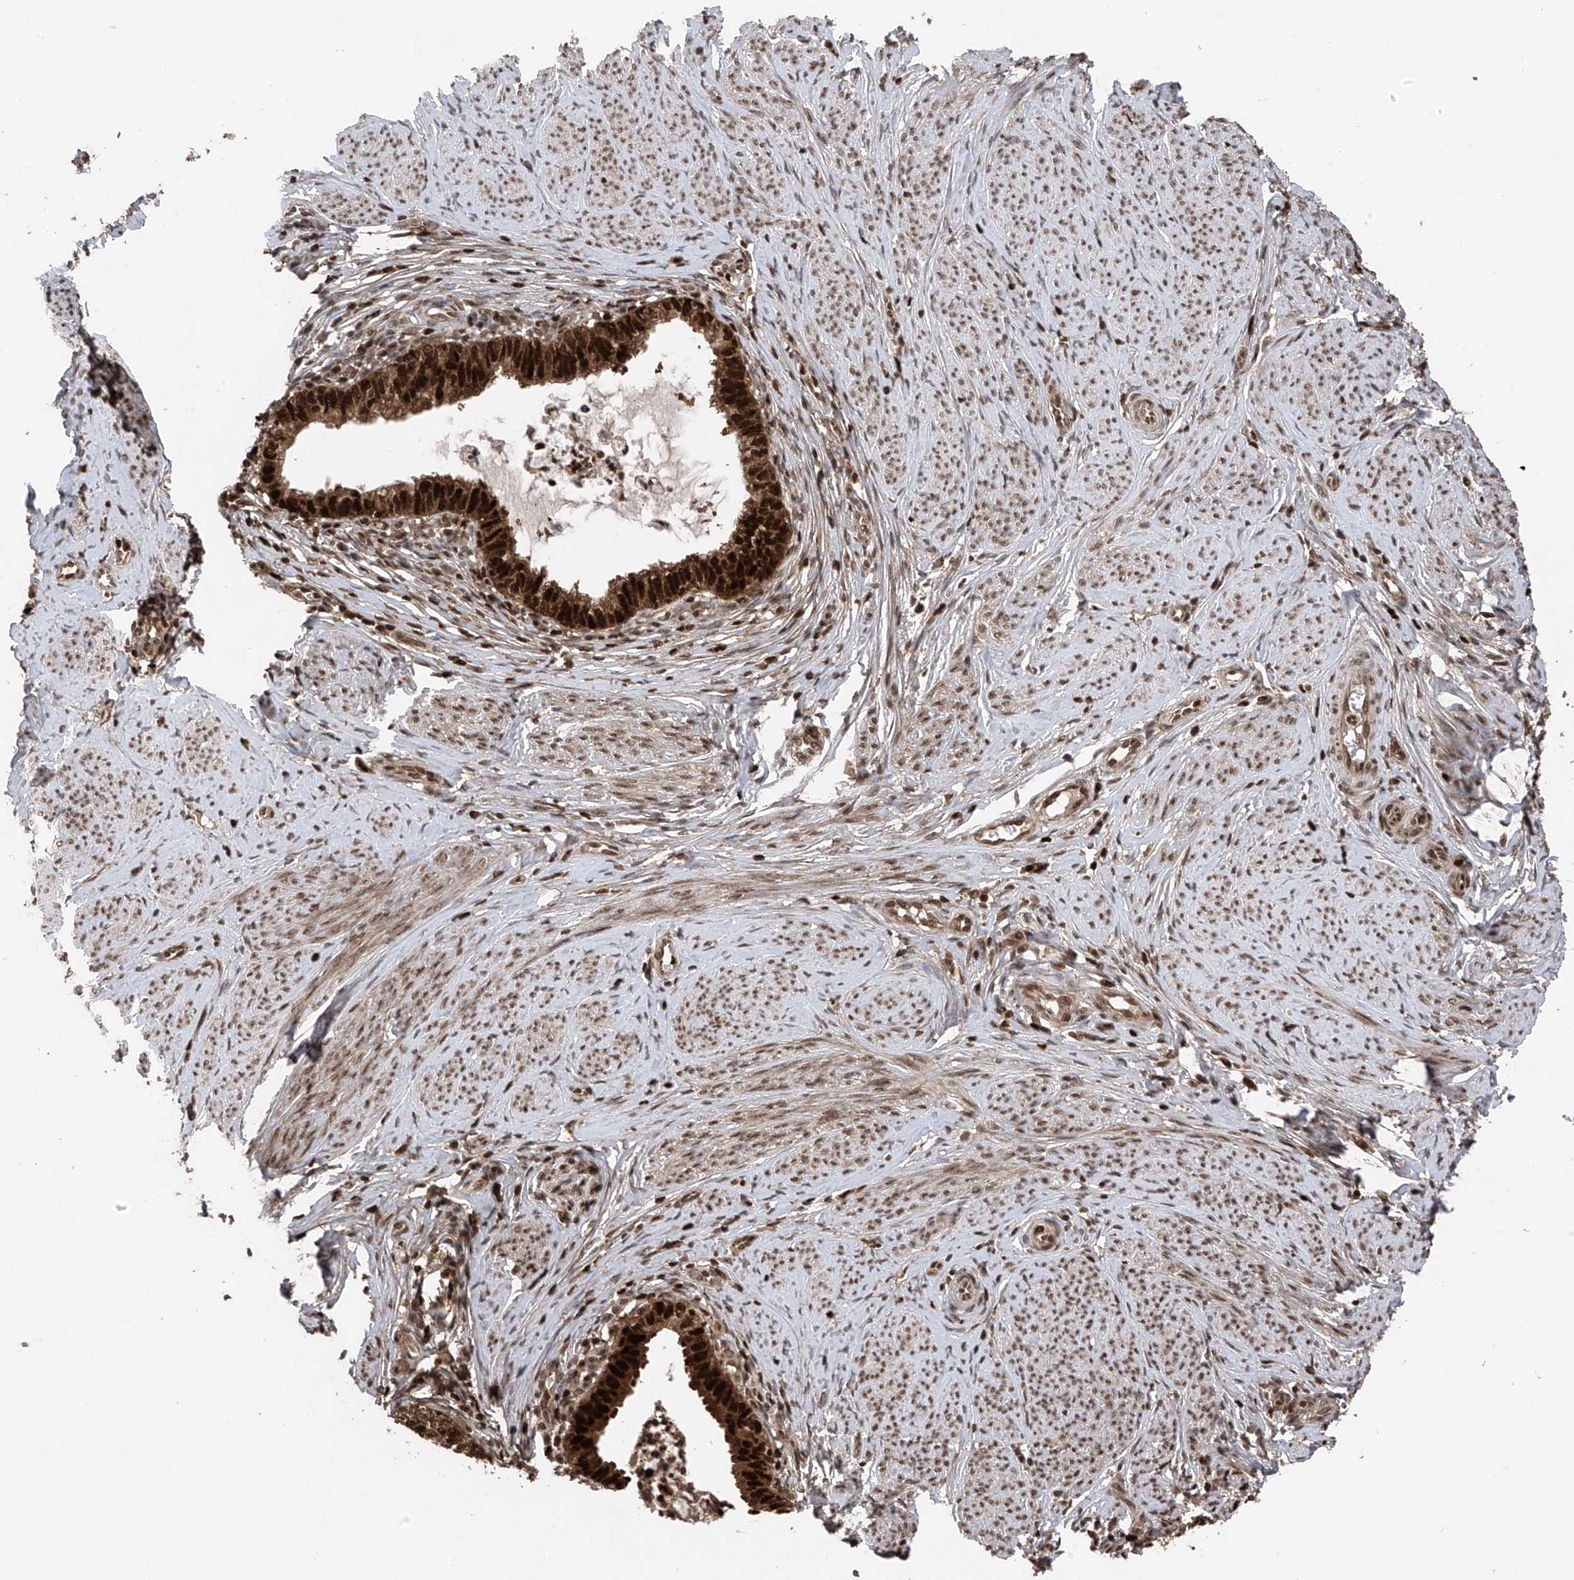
{"staining": {"intensity": "strong", "quantity": ">75%", "location": "cytoplasmic/membranous,nuclear"}, "tissue": "cervical cancer", "cell_type": "Tumor cells", "image_type": "cancer", "snomed": [{"axis": "morphology", "description": "Adenocarcinoma, NOS"}, {"axis": "topography", "description": "Cervix"}], "caption": "There is high levels of strong cytoplasmic/membranous and nuclear staining in tumor cells of cervical adenocarcinoma, as demonstrated by immunohistochemical staining (brown color).", "gene": "DNAJC9", "patient": {"sex": "female", "age": 36}}